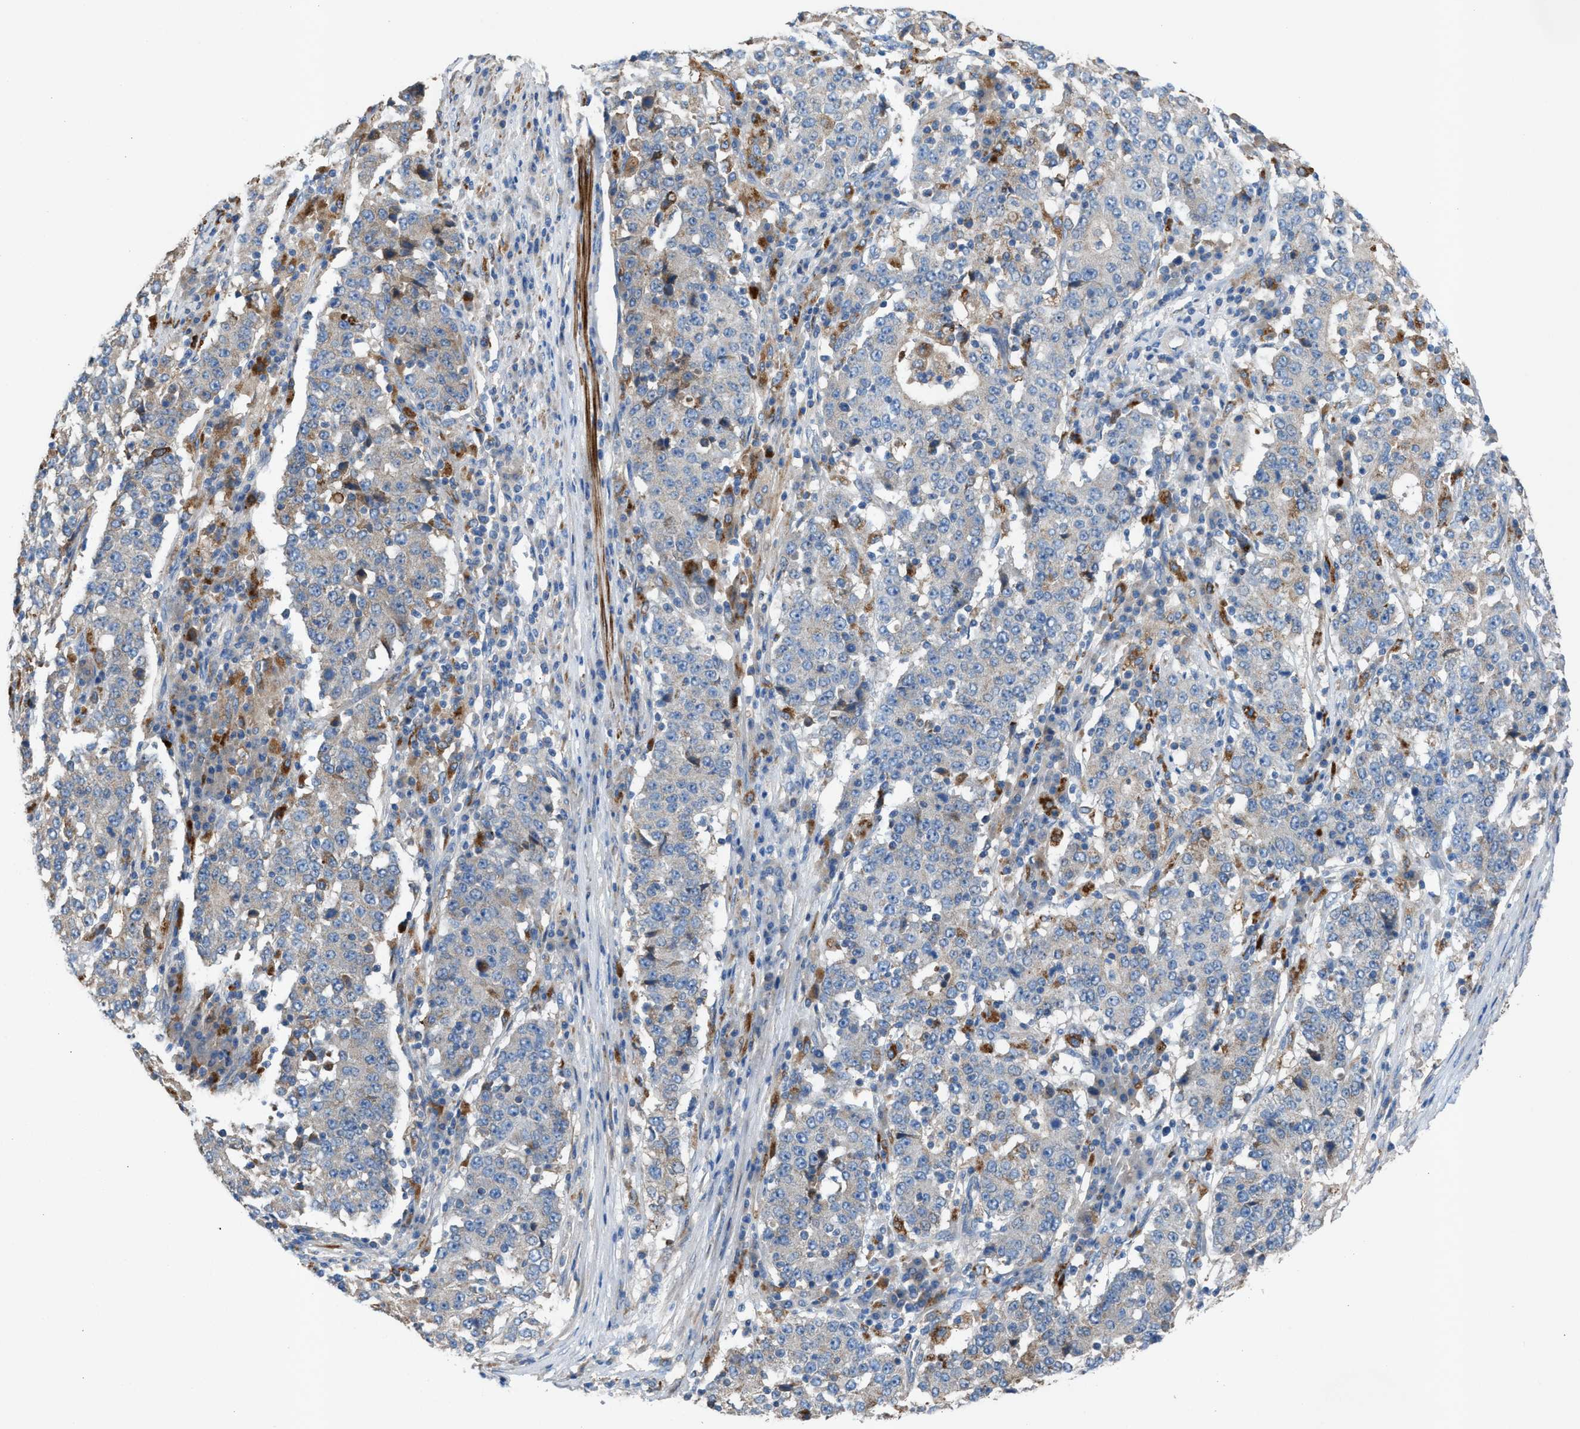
{"staining": {"intensity": "negative", "quantity": "none", "location": "none"}, "tissue": "stomach cancer", "cell_type": "Tumor cells", "image_type": "cancer", "snomed": [{"axis": "morphology", "description": "Adenocarcinoma, NOS"}, {"axis": "topography", "description": "Stomach"}], "caption": "The histopathology image reveals no staining of tumor cells in stomach cancer.", "gene": "AOAH", "patient": {"sex": "male", "age": 59}}